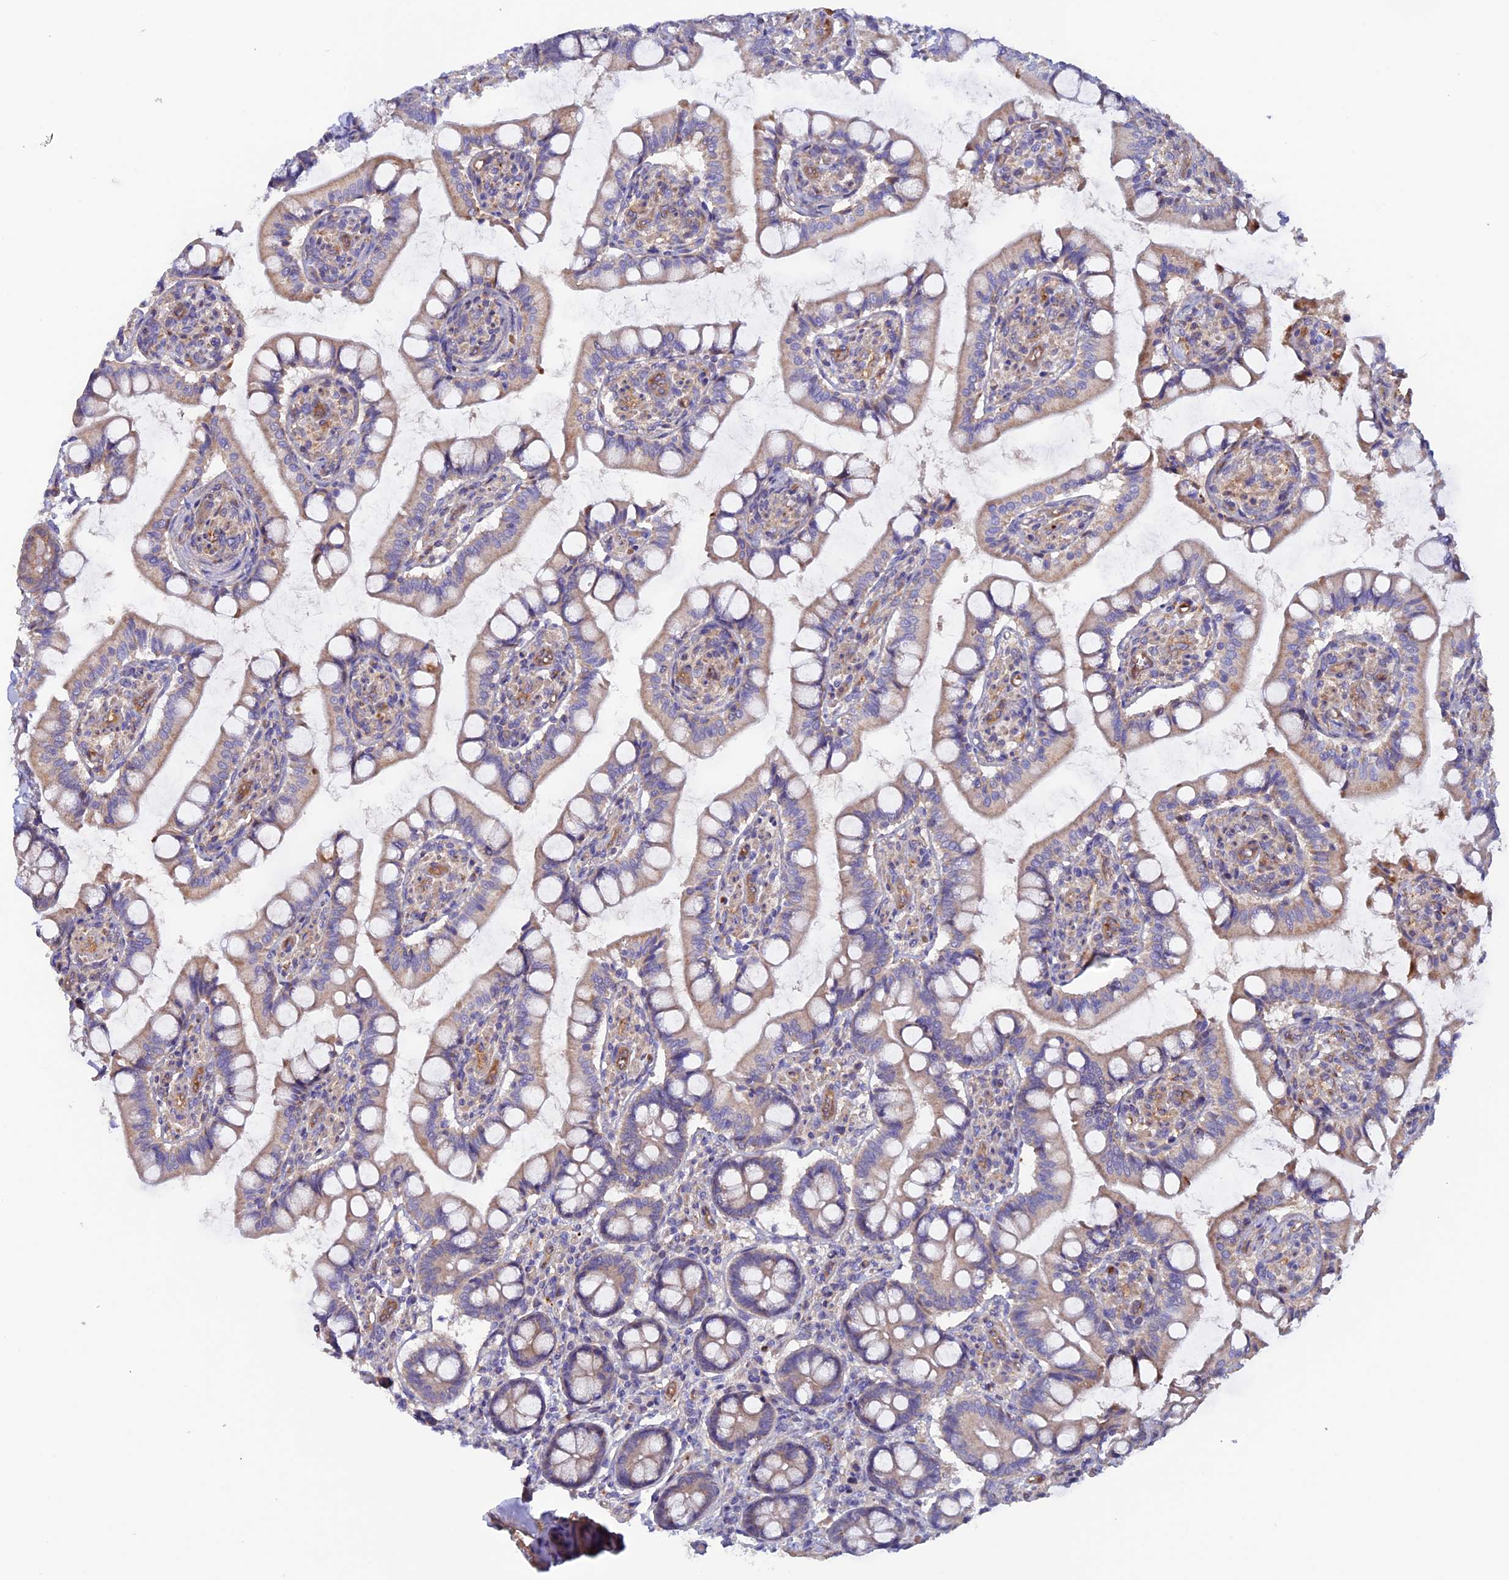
{"staining": {"intensity": "moderate", "quantity": "25%-75%", "location": "cytoplasmic/membranous"}, "tissue": "small intestine", "cell_type": "Glandular cells", "image_type": "normal", "snomed": [{"axis": "morphology", "description": "Normal tissue, NOS"}, {"axis": "topography", "description": "Small intestine"}], "caption": "The micrograph displays a brown stain indicating the presence of a protein in the cytoplasmic/membranous of glandular cells in small intestine.", "gene": "DUS3L", "patient": {"sex": "male", "age": 52}}